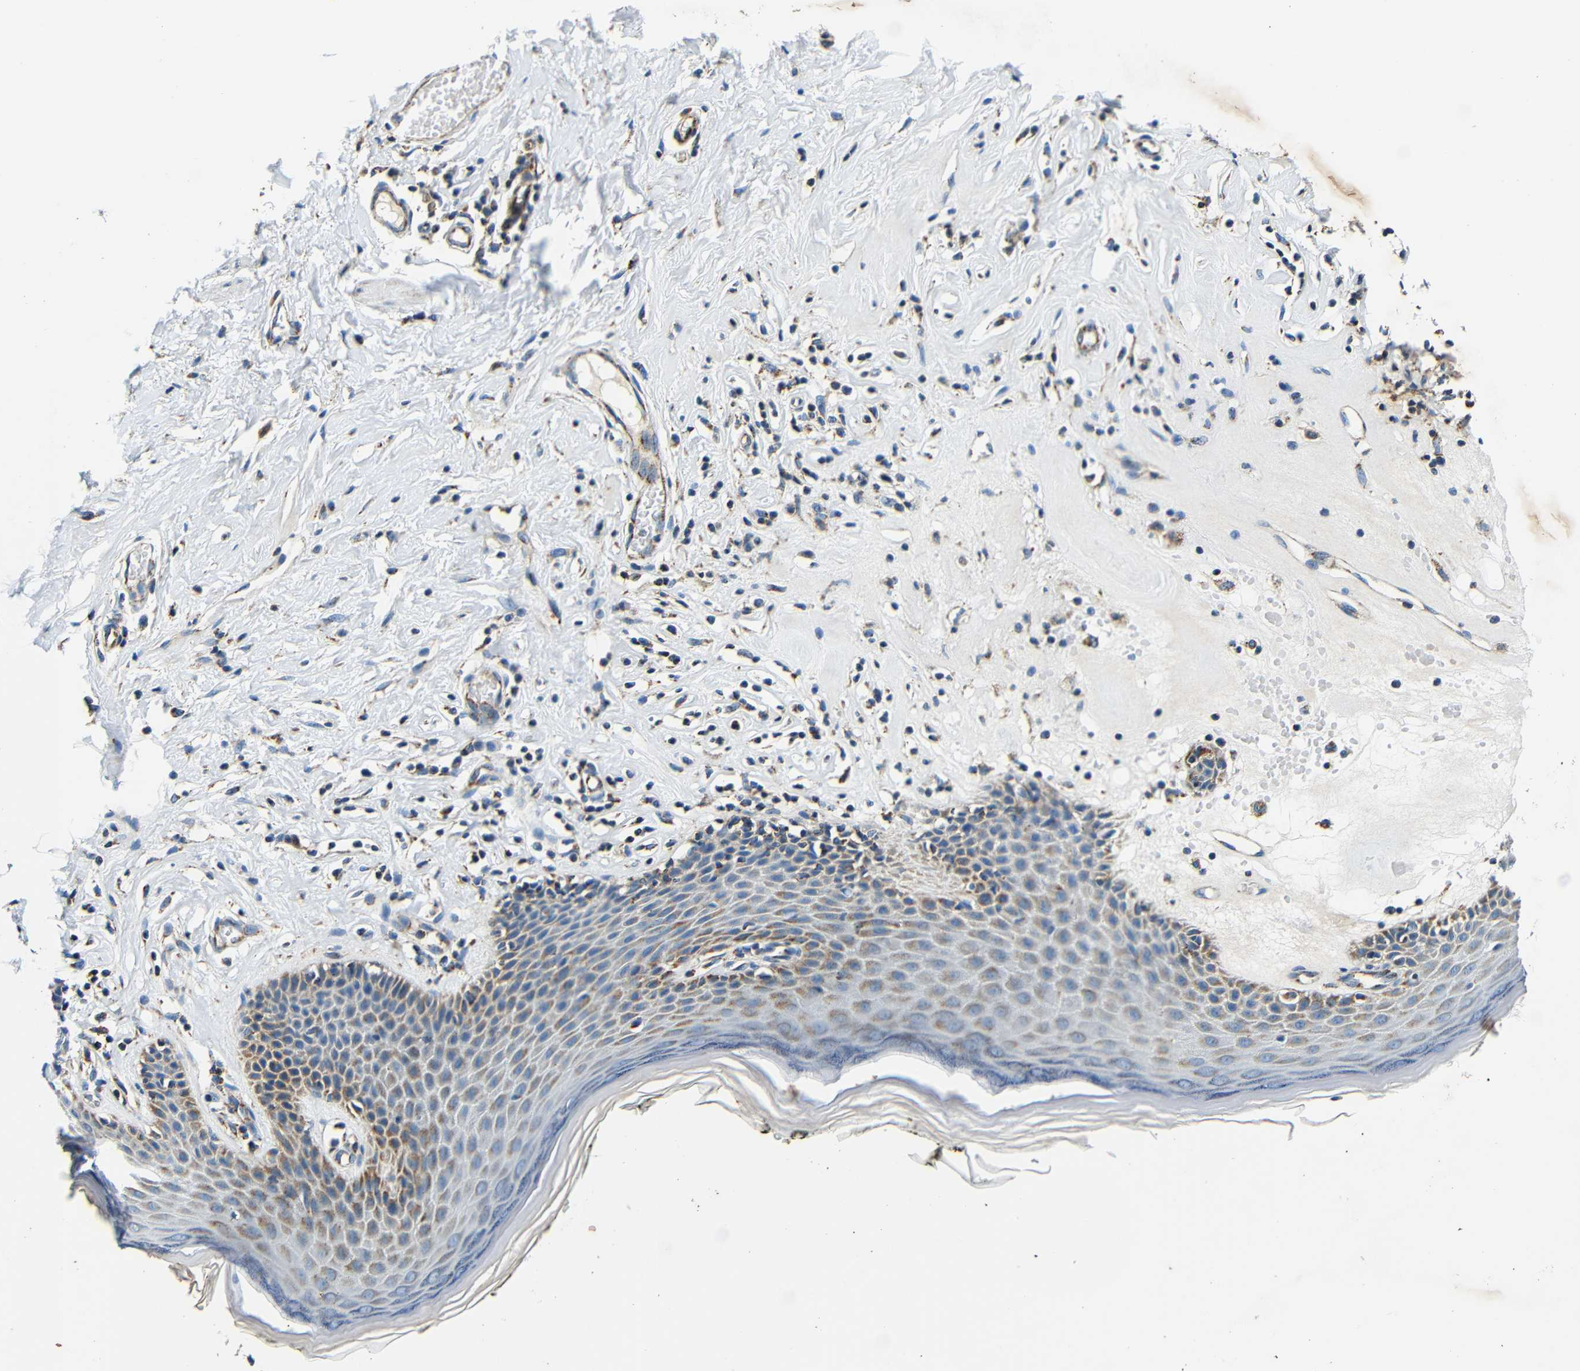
{"staining": {"intensity": "moderate", "quantity": "25%-75%", "location": "cytoplasmic/membranous"}, "tissue": "skin", "cell_type": "Epidermal cells", "image_type": "normal", "snomed": [{"axis": "morphology", "description": "Normal tissue, NOS"}, {"axis": "morphology", "description": "Inflammation, NOS"}, {"axis": "topography", "description": "Vulva"}], "caption": "Brown immunohistochemical staining in benign skin demonstrates moderate cytoplasmic/membranous expression in approximately 25%-75% of epidermal cells.", "gene": "GALNT18", "patient": {"sex": "female", "age": 84}}